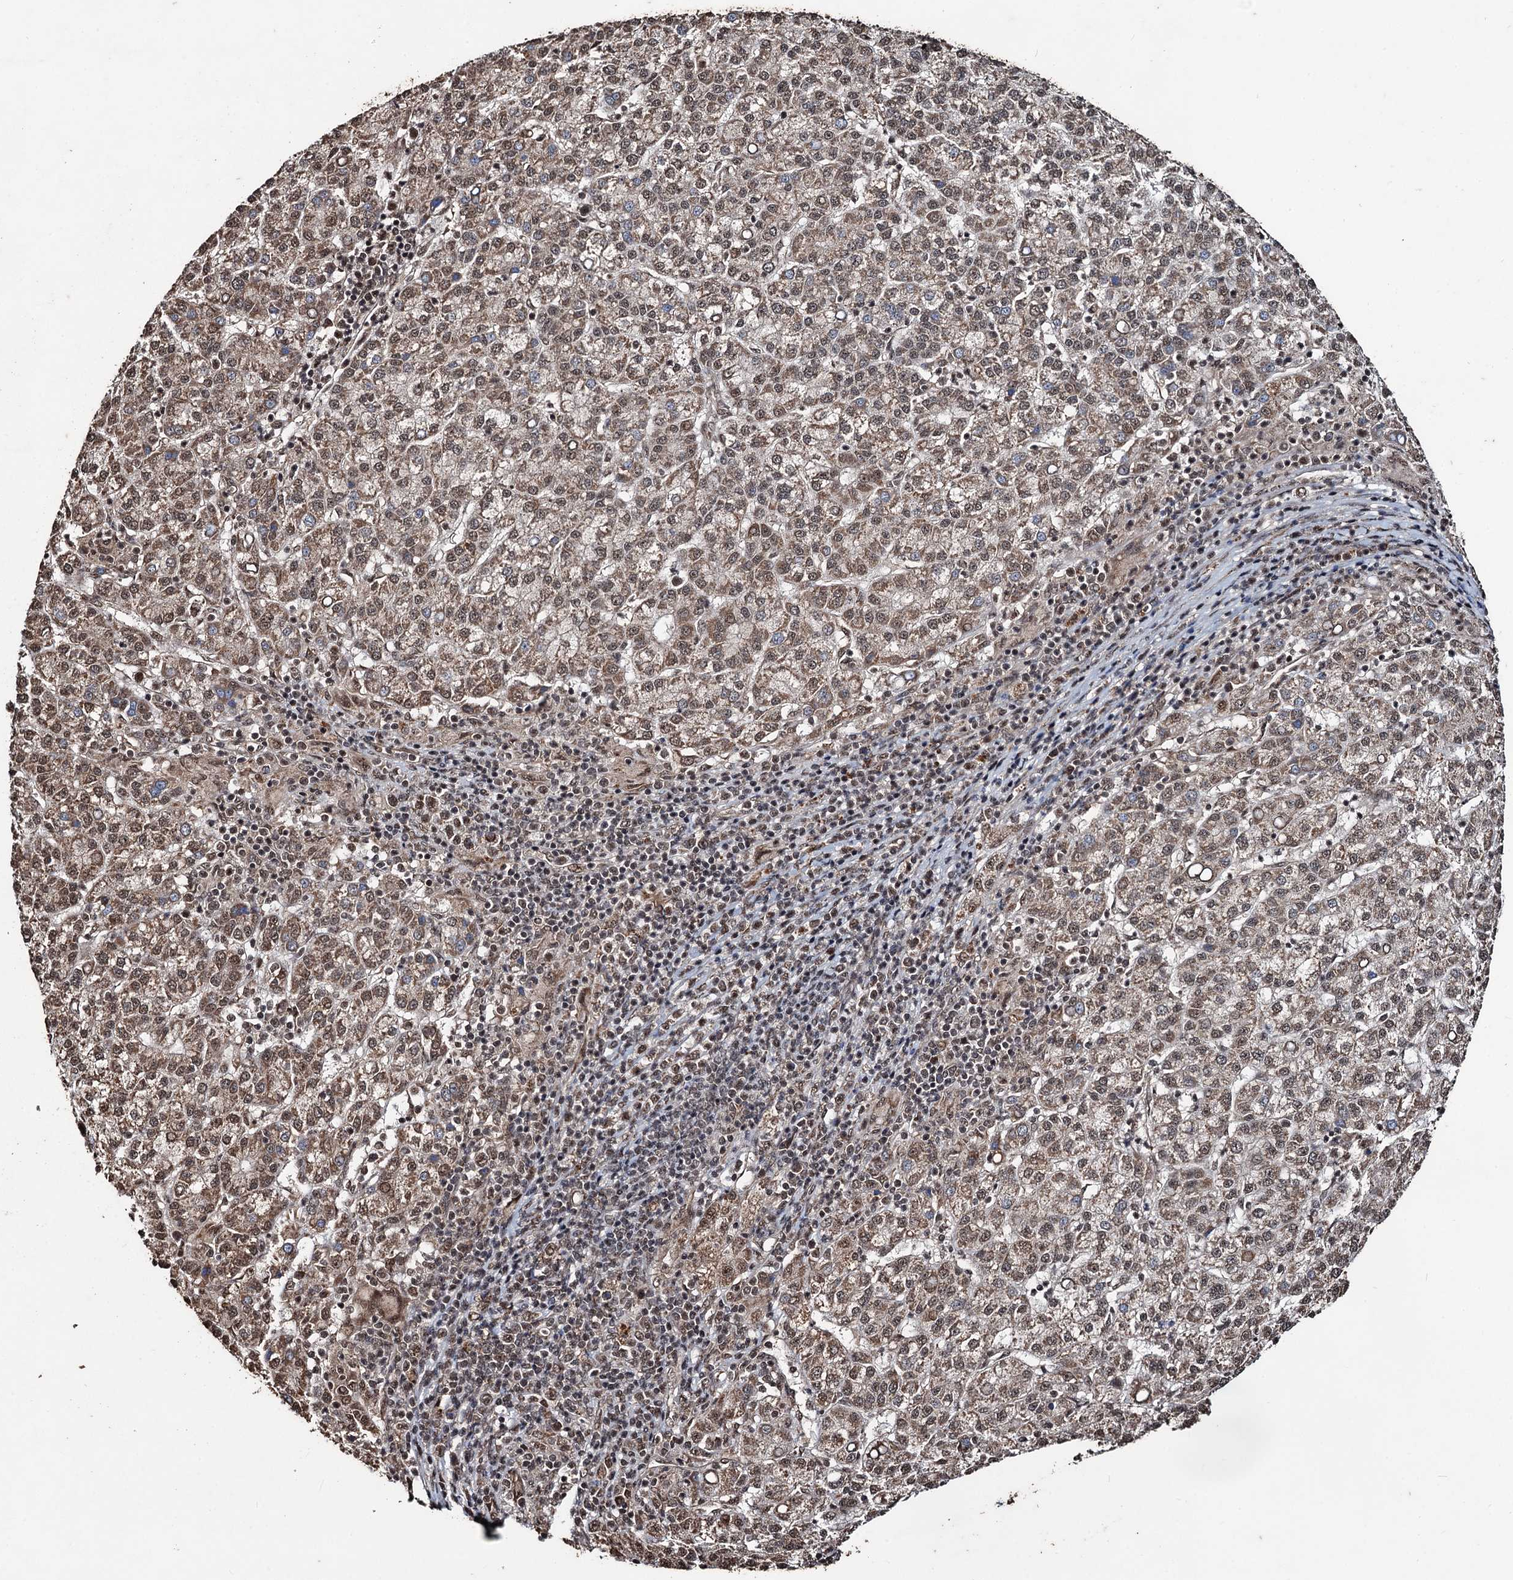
{"staining": {"intensity": "moderate", "quantity": ">75%", "location": "cytoplasmic/membranous,nuclear"}, "tissue": "liver cancer", "cell_type": "Tumor cells", "image_type": "cancer", "snomed": [{"axis": "morphology", "description": "Carcinoma, Hepatocellular, NOS"}, {"axis": "topography", "description": "Liver"}], "caption": "This image reveals hepatocellular carcinoma (liver) stained with IHC to label a protein in brown. The cytoplasmic/membranous and nuclear of tumor cells show moderate positivity for the protein. Nuclei are counter-stained blue.", "gene": "REP15", "patient": {"sex": "female", "age": 58}}